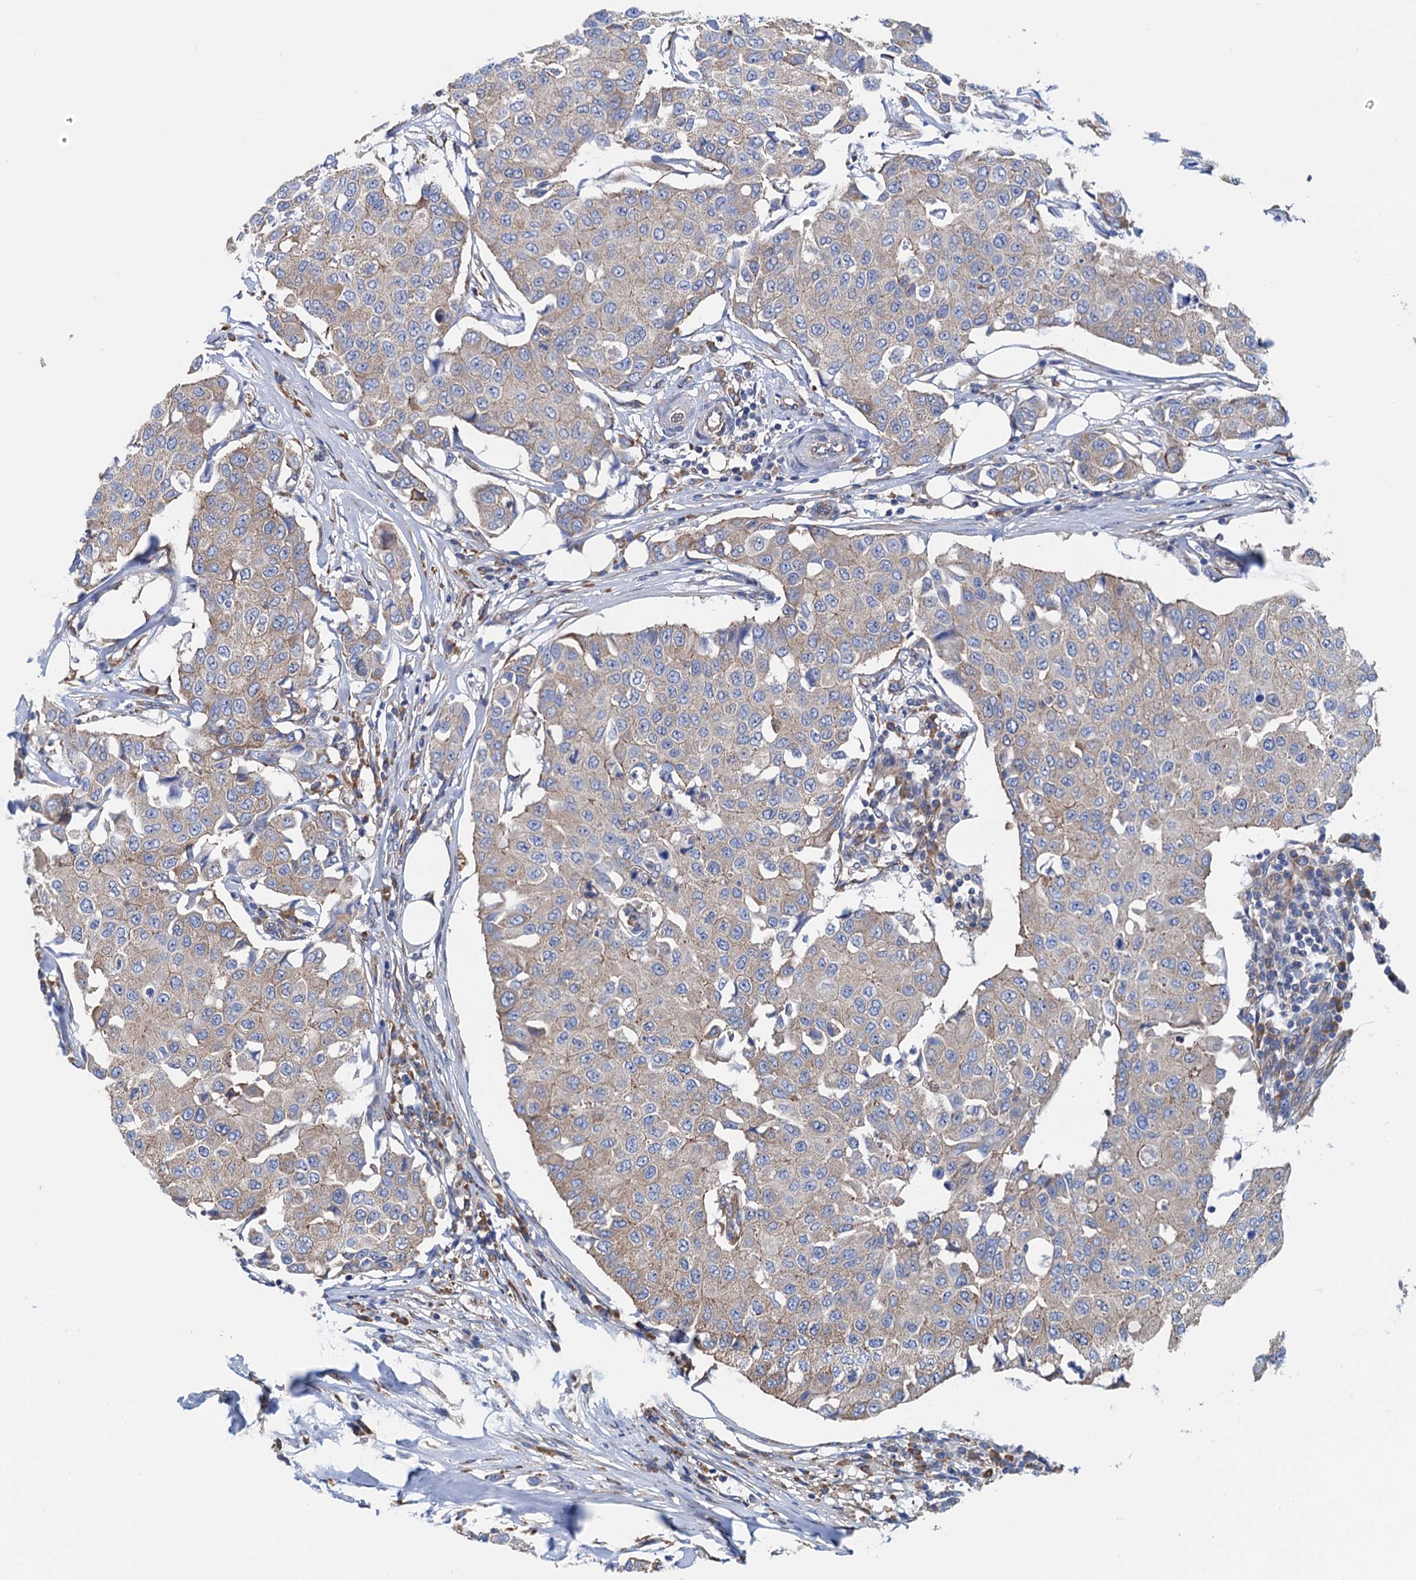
{"staining": {"intensity": "weak", "quantity": ">75%", "location": "cytoplasmic/membranous"}, "tissue": "breast cancer", "cell_type": "Tumor cells", "image_type": "cancer", "snomed": [{"axis": "morphology", "description": "Duct carcinoma"}, {"axis": "topography", "description": "Breast"}], "caption": "Brown immunohistochemical staining in human breast cancer (infiltrating ductal carcinoma) shows weak cytoplasmic/membranous staining in about >75% of tumor cells.", "gene": "SLC12A7", "patient": {"sex": "female", "age": 80}}